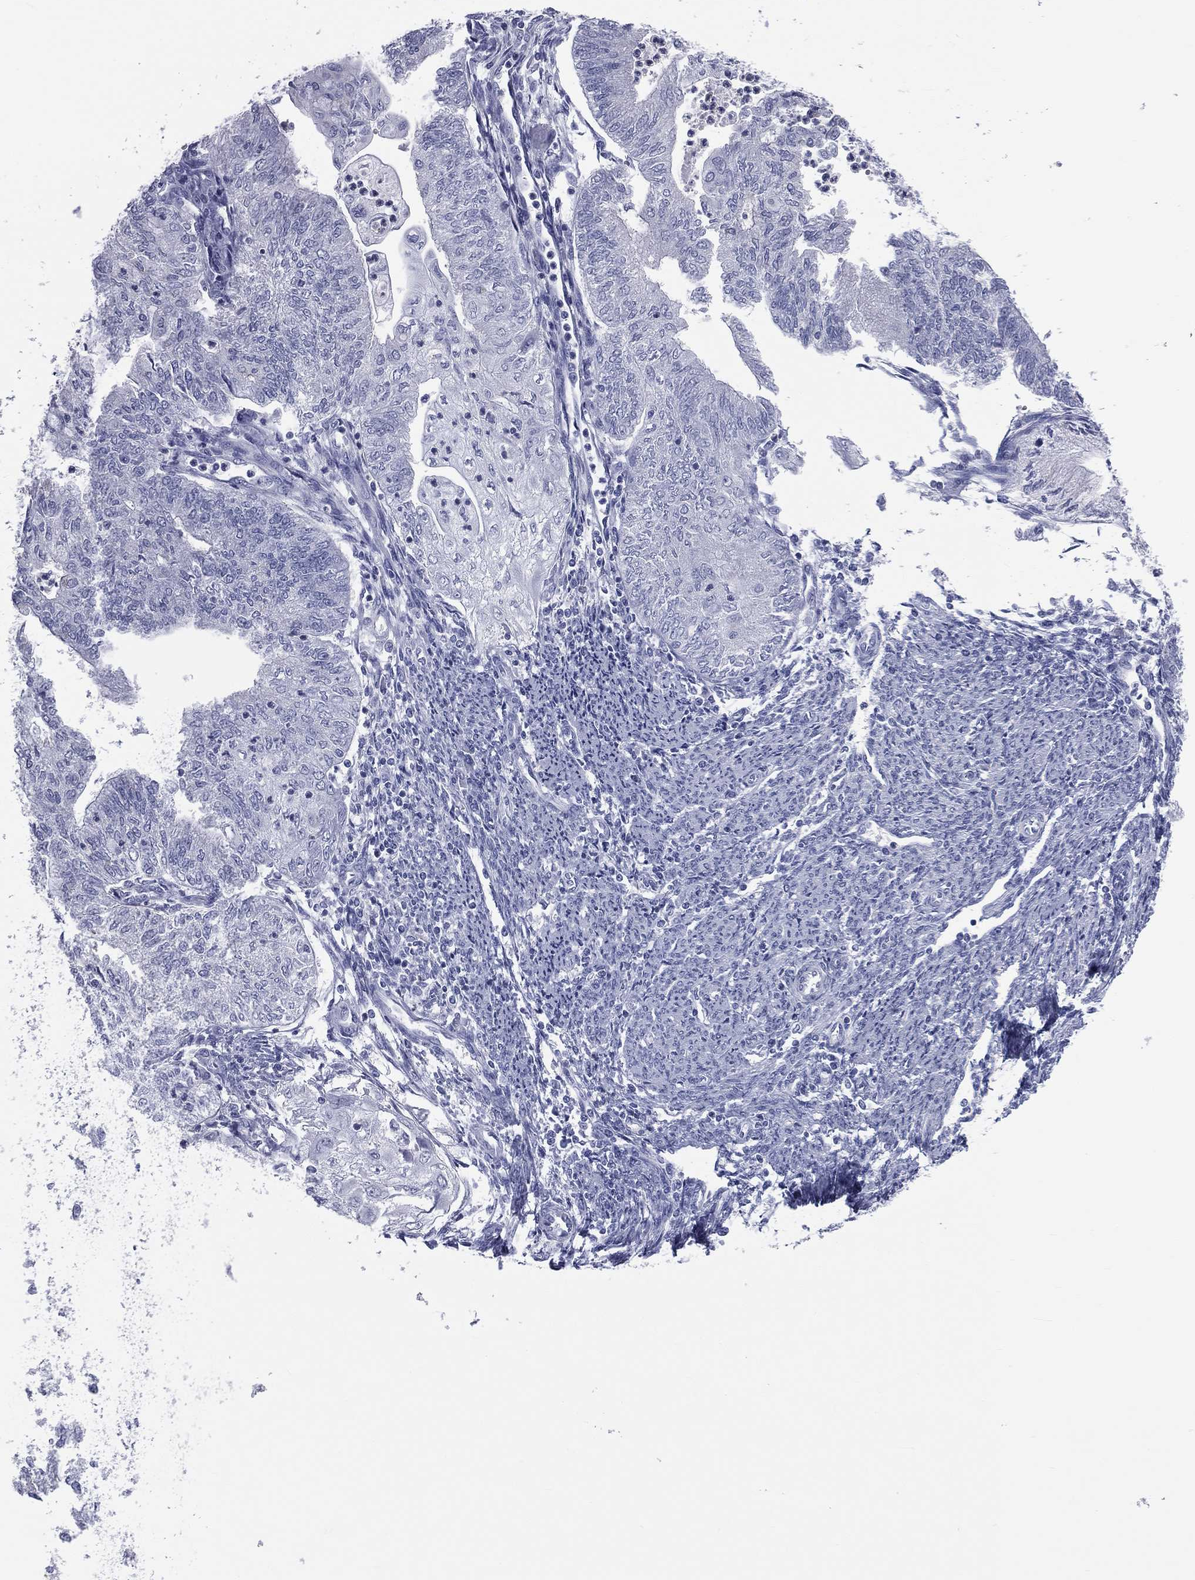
{"staining": {"intensity": "negative", "quantity": "none", "location": "none"}, "tissue": "endometrial cancer", "cell_type": "Tumor cells", "image_type": "cancer", "snomed": [{"axis": "morphology", "description": "Adenocarcinoma, NOS"}, {"axis": "topography", "description": "Endometrium"}], "caption": "There is no significant staining in tumor cells of endometrial cancer. (DAB immunohistochemistry visualized using brightfield microscopy, high magnification).", "gene": "MLN", "patient": {"sex": "female", "age": 59}}